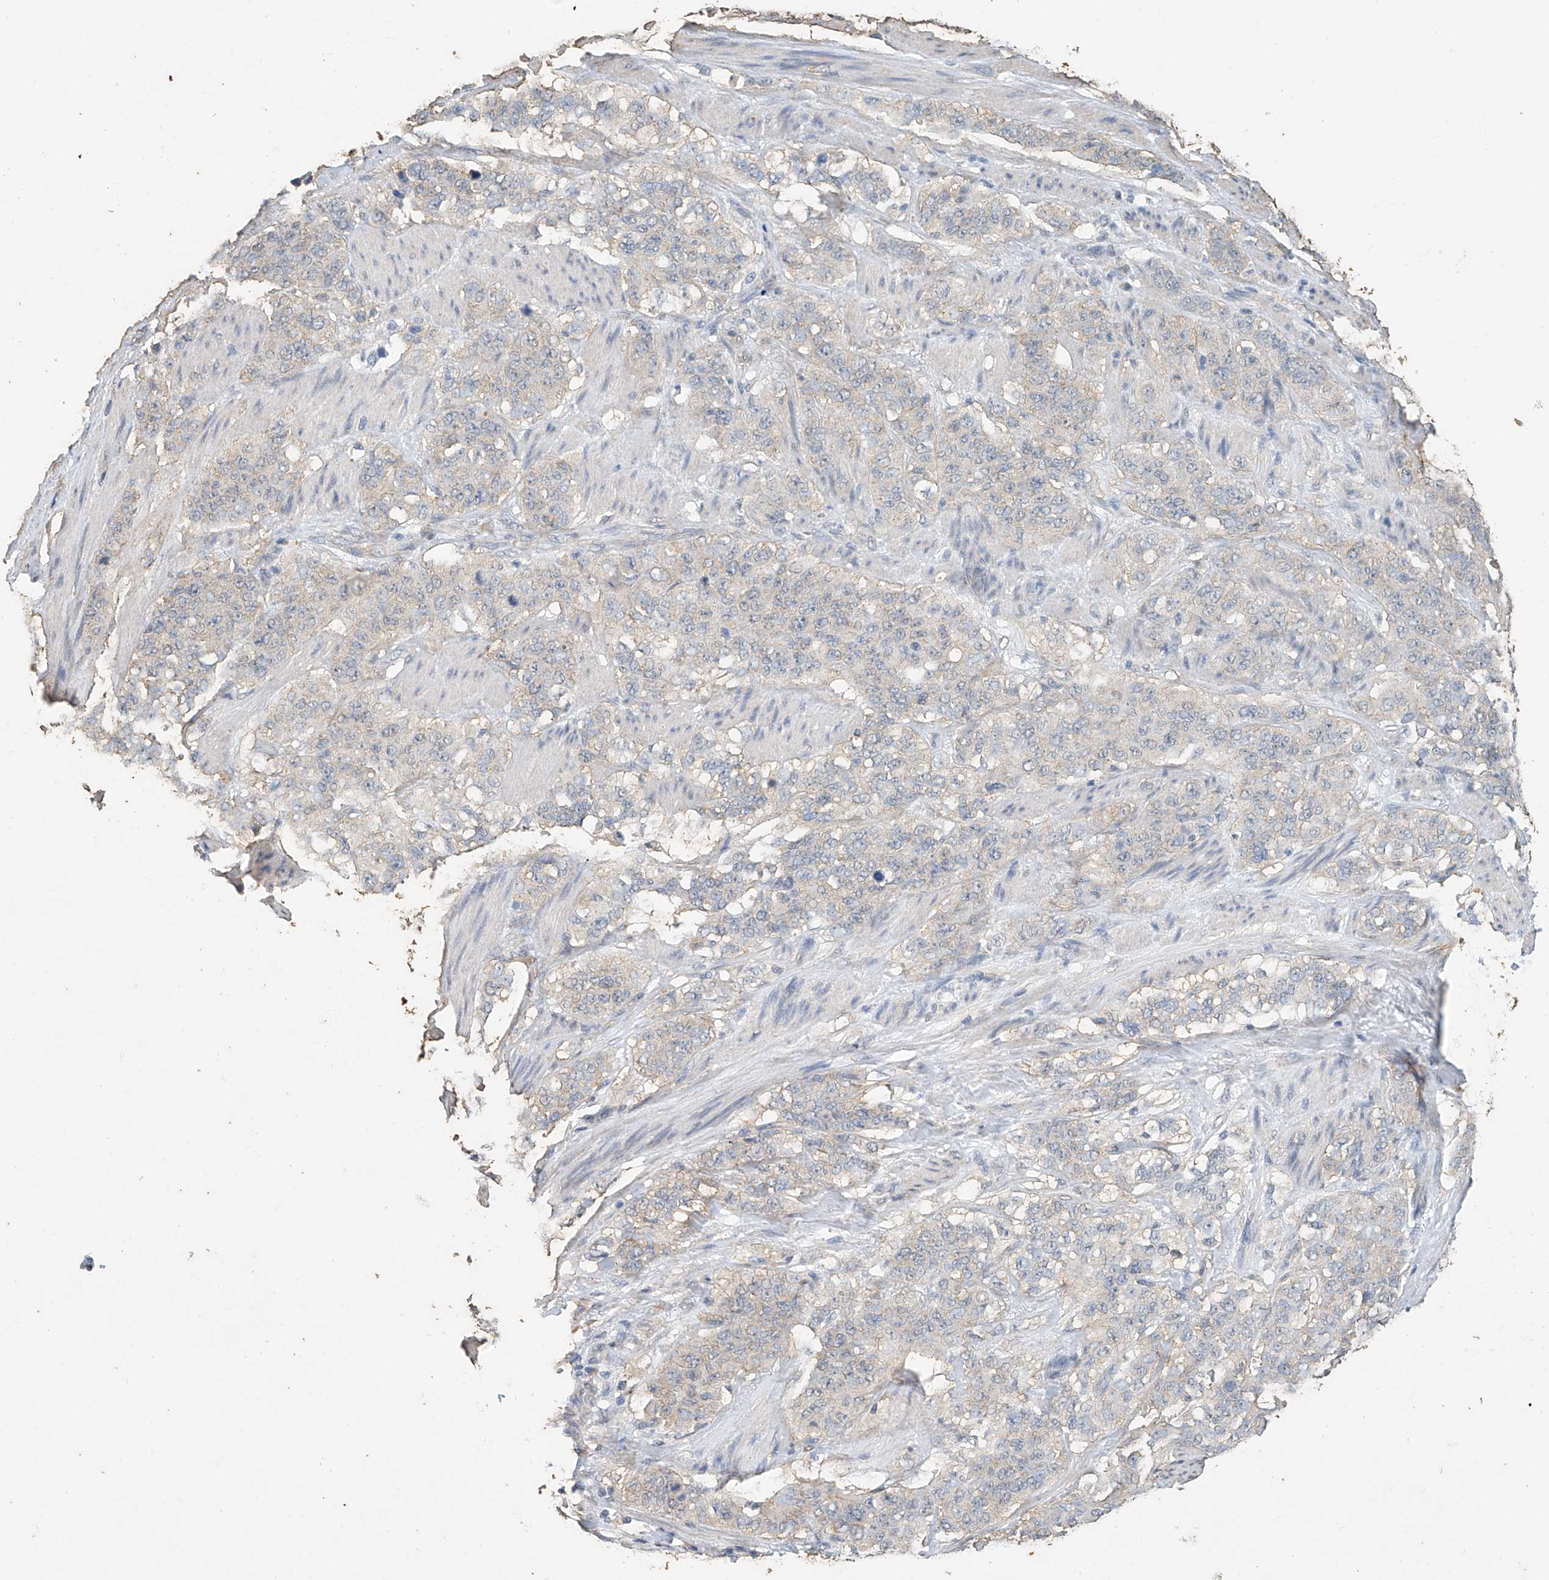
{"staining": {"intensity": "negative", "quantity": "none", "location": "none"}, "tissue": "stomach cancer", "cell_type": "Tumor cells", "image_type": "cancer", "snomed": [{"axis": "morphology", "description": "Adenocarcinoma, NOS"}, {"axis": "topography", "description": "Stomach"}], "caption": "Tumor cells show no significant protein positivity in adenocarcinoma (stomach).", "gene": "CERS4", "patient": {"sex": "male", "age": 48}}